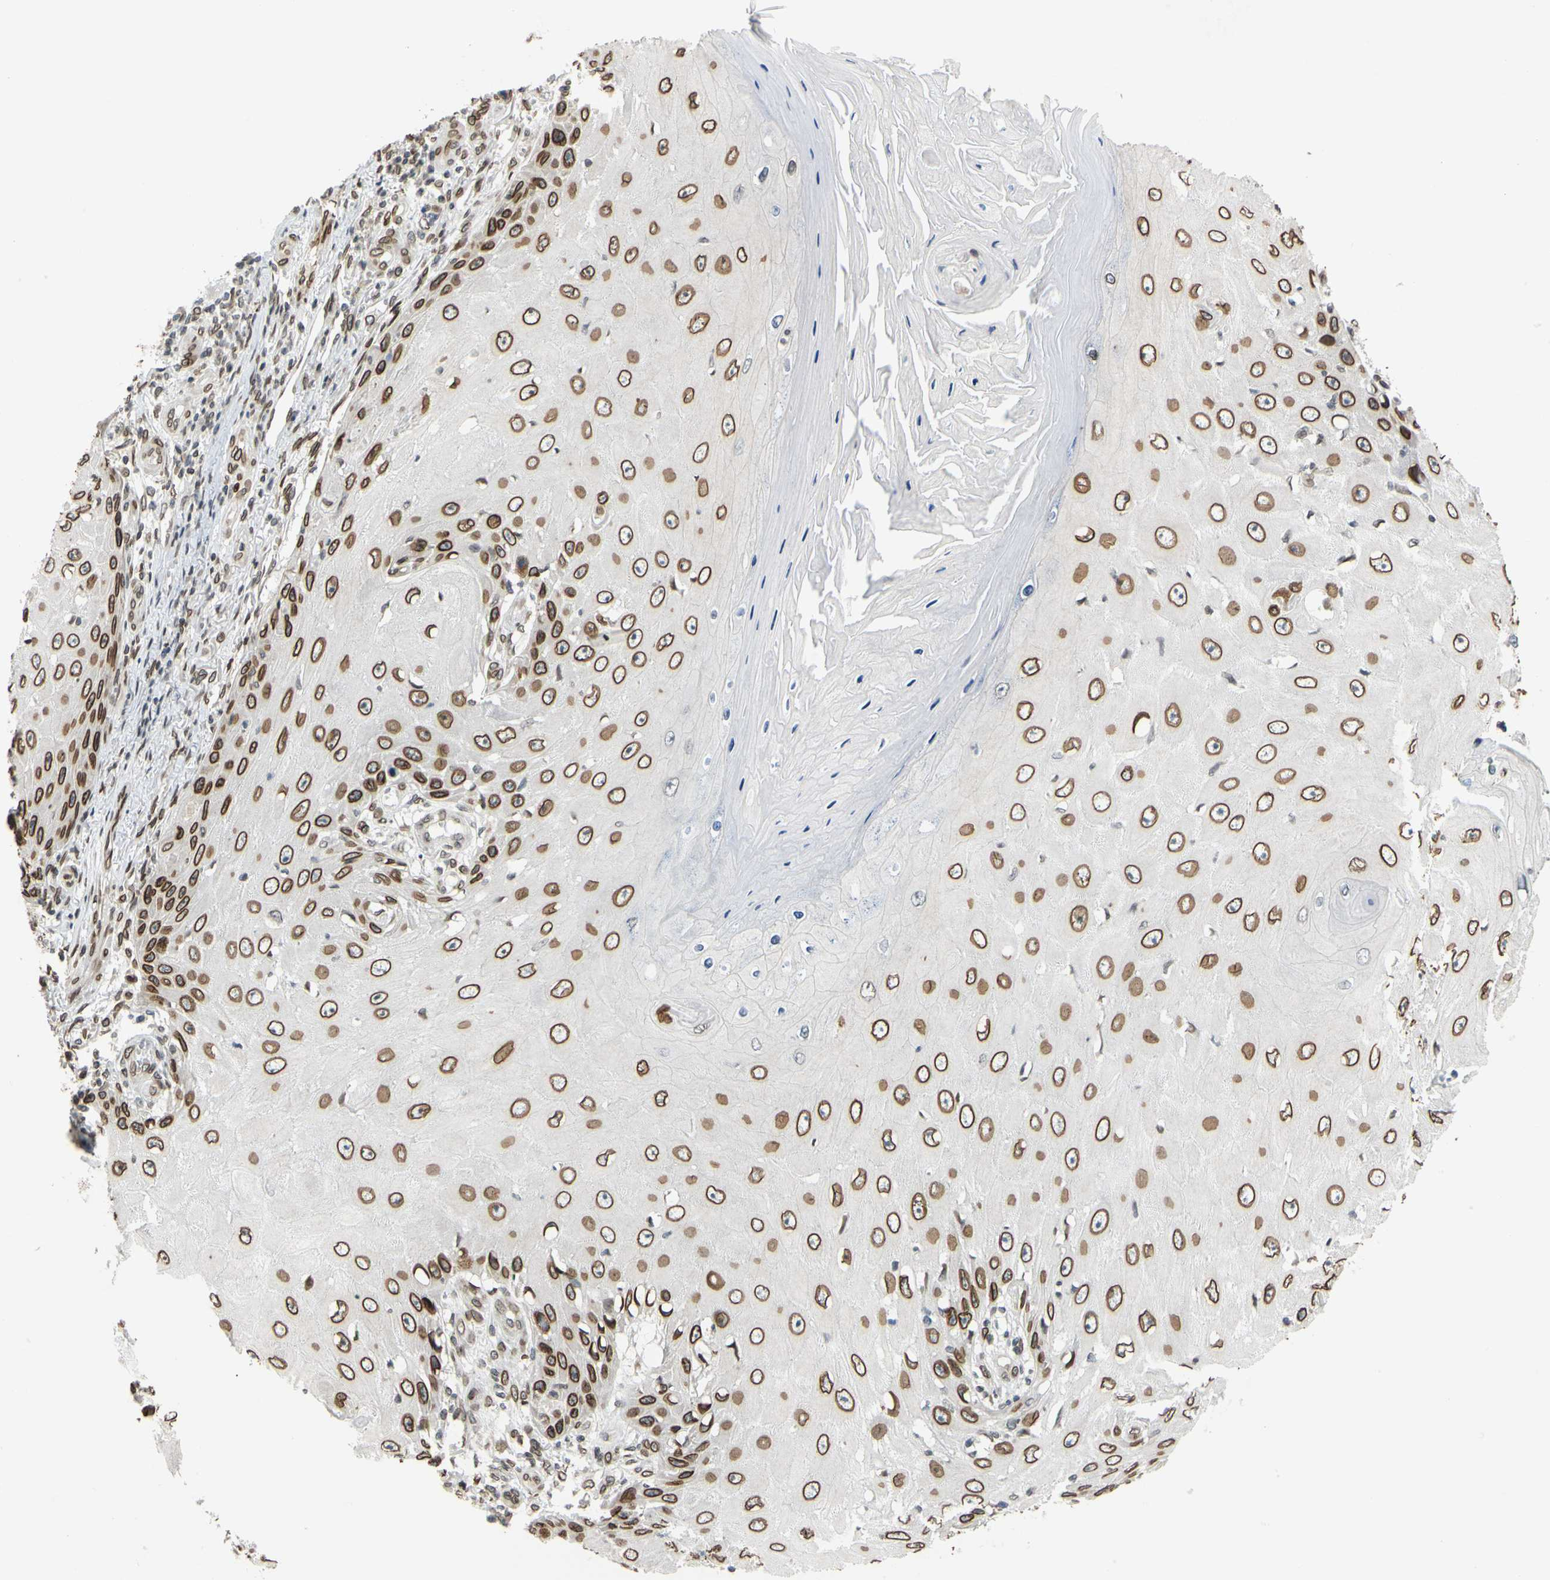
{"staining": {"intensity": "strong", "quantity": ">75%", "location": "cytoplasmic/membranous,nuclear"}, "tissue": "skin cancer", "cell_type": "Tumor cells", "image_type": "cancer", "snomed": [{"axis": "morphology", "description": "Squamous cell carcinoma, NOS"}, {"axis": "topography", "description": "Skin"}], "caption": "Protein analysis of skin cancer (squamous cell carcinoma) tissue displays strong cytoplasmic/membranous and nuclear positivity in approximately >75% of tumor cells.", "gene": "SUN1", "patient": {"sex": "female", "age": 73}}